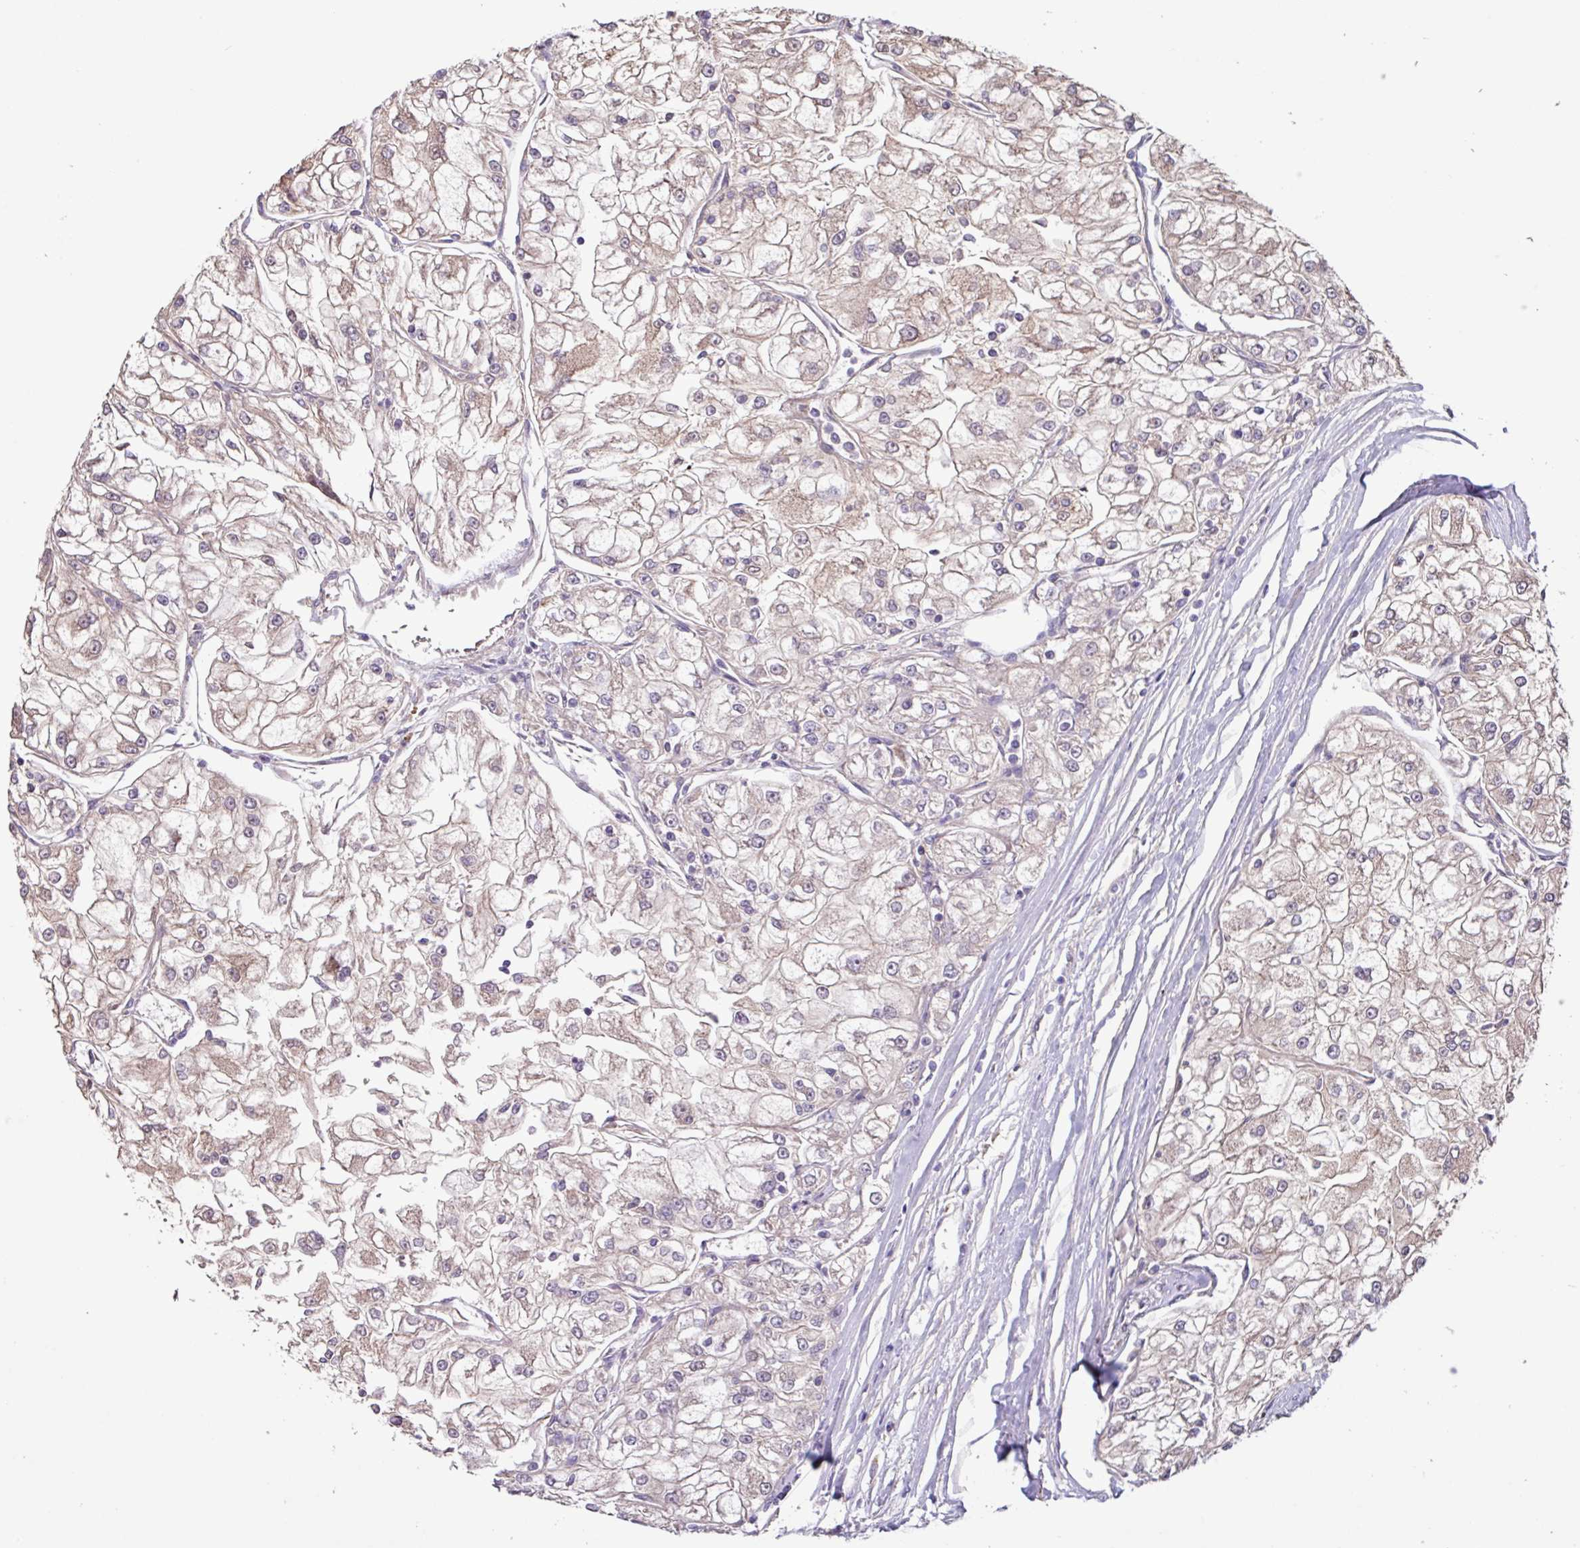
{"staining": {"intensity": "weak", "quantity": "25%-75%", "location": "cytoplasmic/membranous"}, "tissue": "renal cancer", "cell_type": "Tumor cells", "image_type": "cancer", "snomed": [{"axis": "morphology", "description": "Adenocarcinoma, NOS"}, {"axis": "topography", "description": "Kidney"}], "caption": "Adenocarcinoma (renal) tissue reveals weak cytoplasmic/membranous staining in approximately 25%-75% of tumor cells (brown staining indicates protein expression, while blue staining denotes nuclei).", "gene": "PTPRQ", "patient": {"sex": "female", "age": 72}}